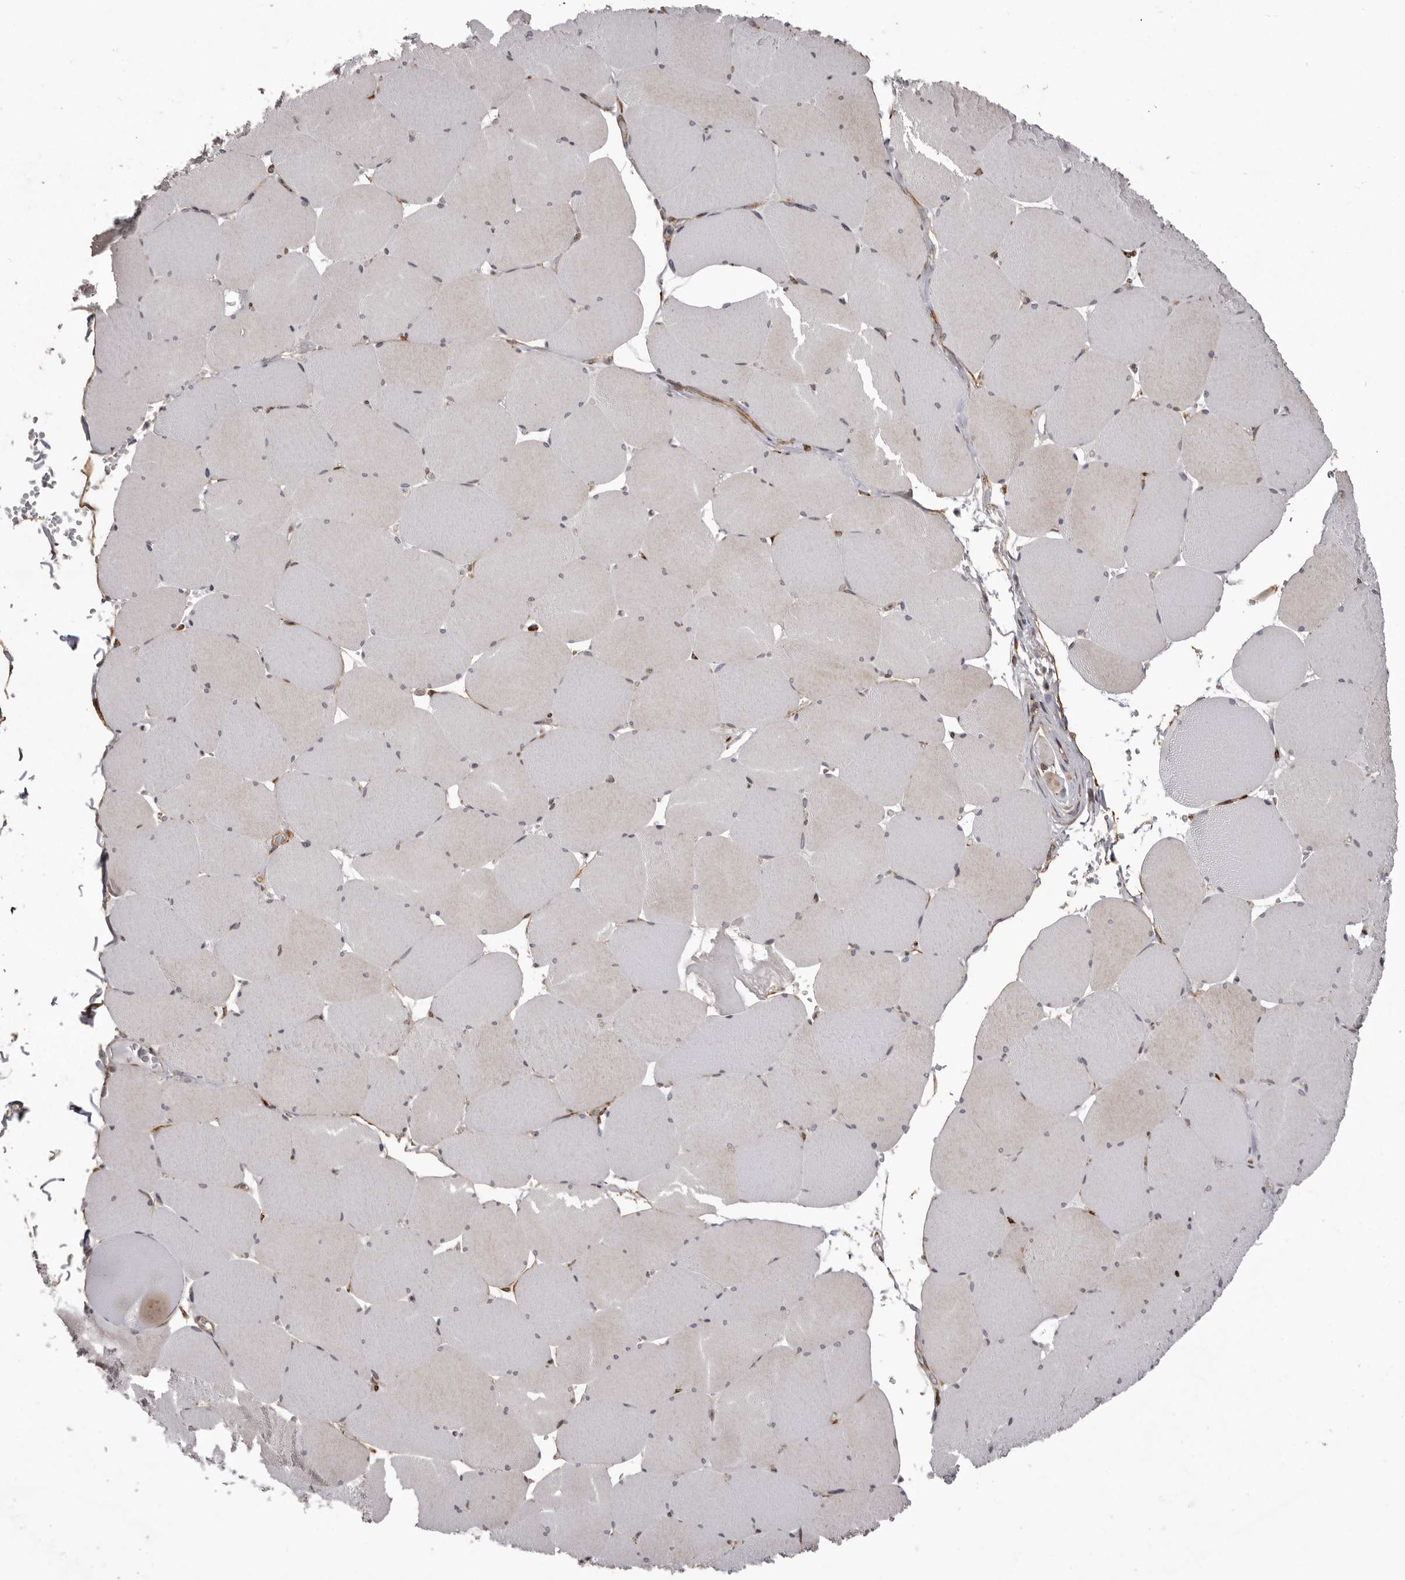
{"staining": {"intensity": "moderate", "quantity": "<25%", "location": "cytoplasmic/membranous"}, "tissue": "skeletal muscle", "cell_type": "Myocytes", "image_type": "normal", "snomed": [{"axis": "morphology", "description": "Normal tissue, NOS"}, {"axis": "topography", "description": "Skeletal muscle"}, {"axis": "topography", "description": "Head-Neck"}], "caption": "This micrograph exhibits IHC staining of benign human skeletal muscle, with low moderate cytoplasmic/membranous expression in about <25% of myocytes.", "gene": "NUP43", "patient": {"sex": "male", "age": 66}}